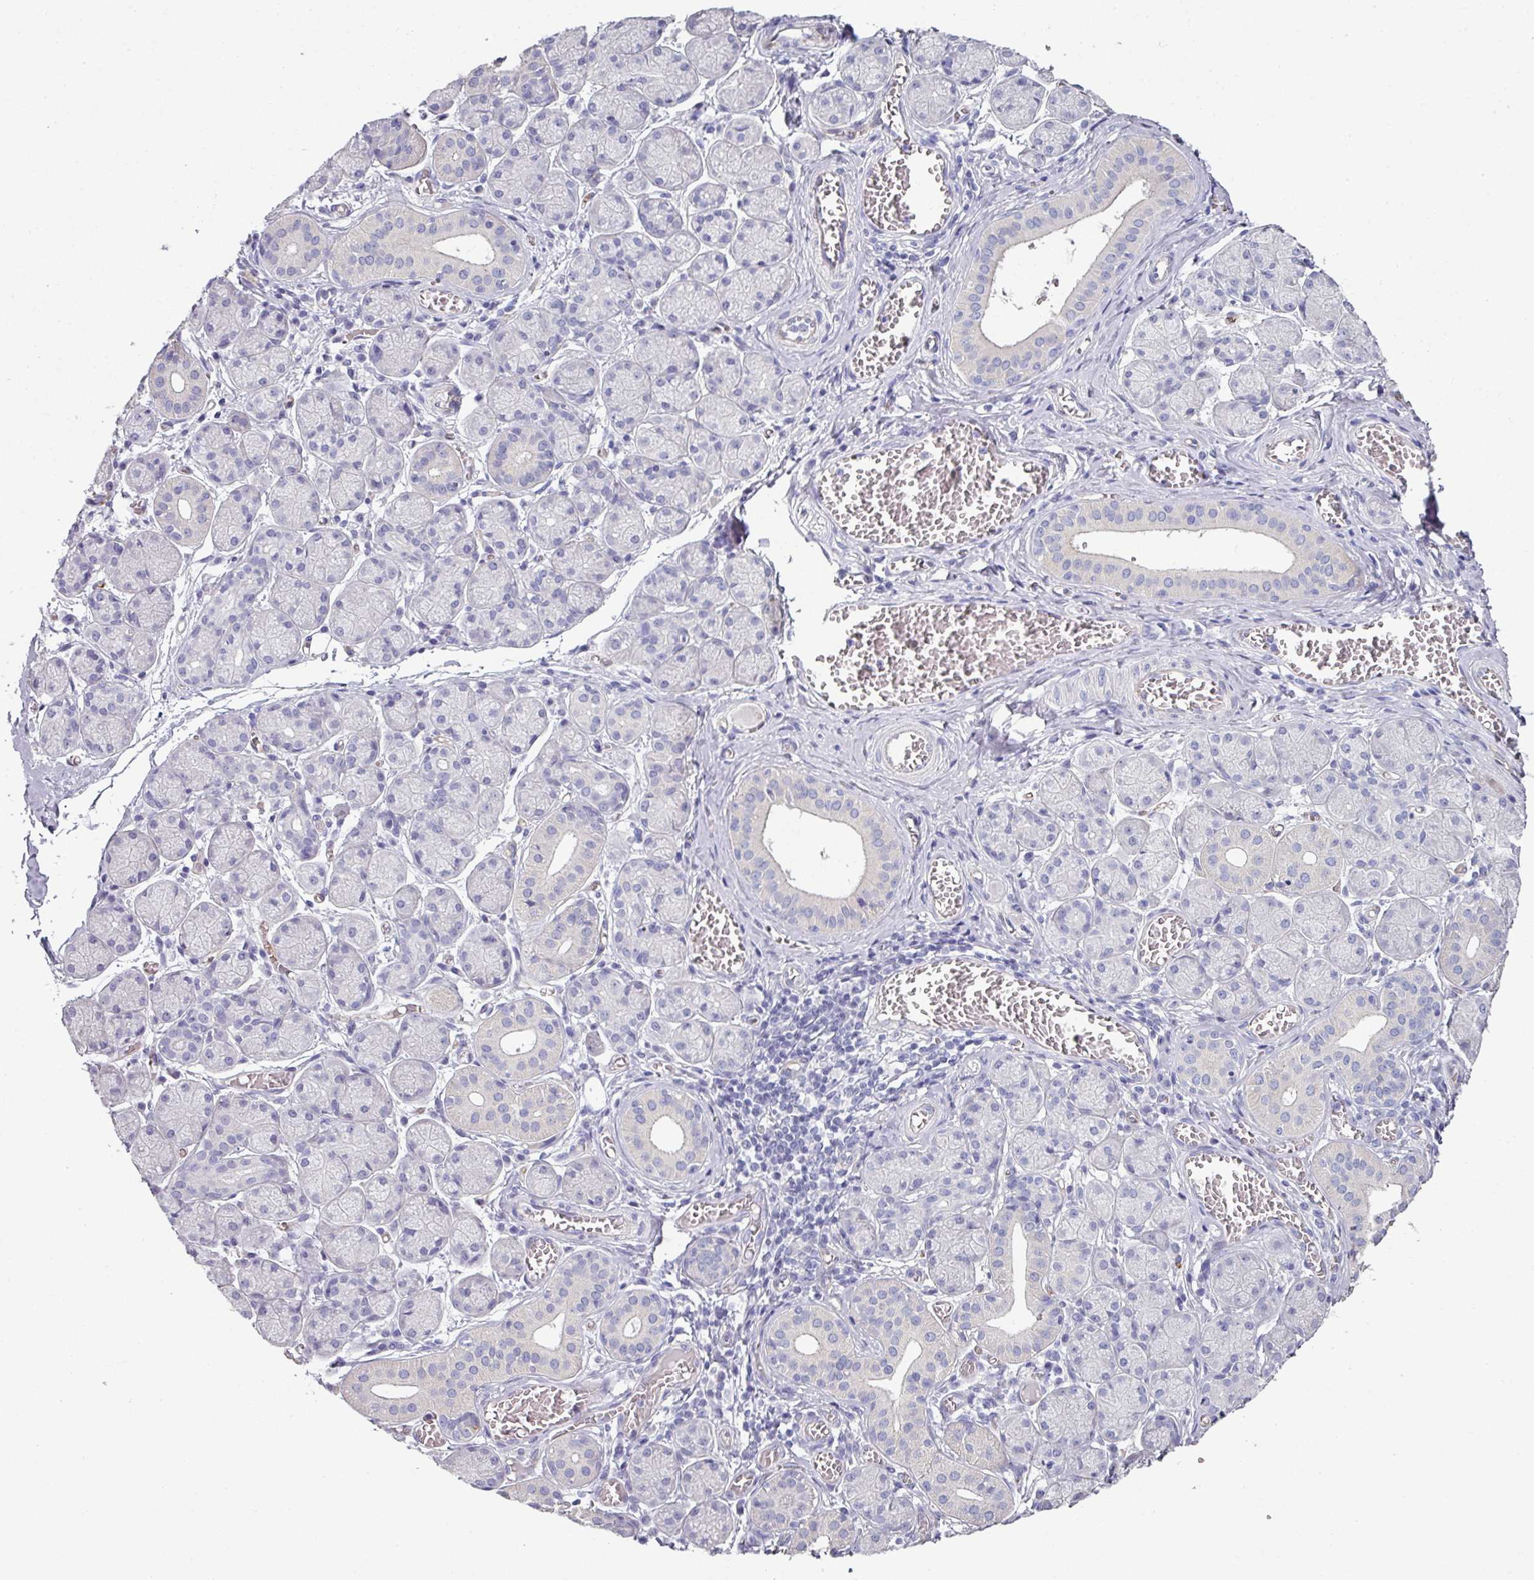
{"staining": {"intensity": "negative", "quantity": "none", "location": "none"}, "tissue": "salivary gland", "cell_type": "Glandular cells", "image_type": "normal", "snomed": [{"axis": "morphology", "description": "Normal tissue, NOS"}, {"axis": "topography", "description": "Salivary gland"}], "caption": "Immunohistochemistry (IHC) image of unremarkable salivary gland: salivary gland stained with DAB (3,3'-diaminobenzidine) exhibits no significant protein expression in glandular cells.", "gene": "SLC17A7", "patient": {"sex": "female", "age": 24}}